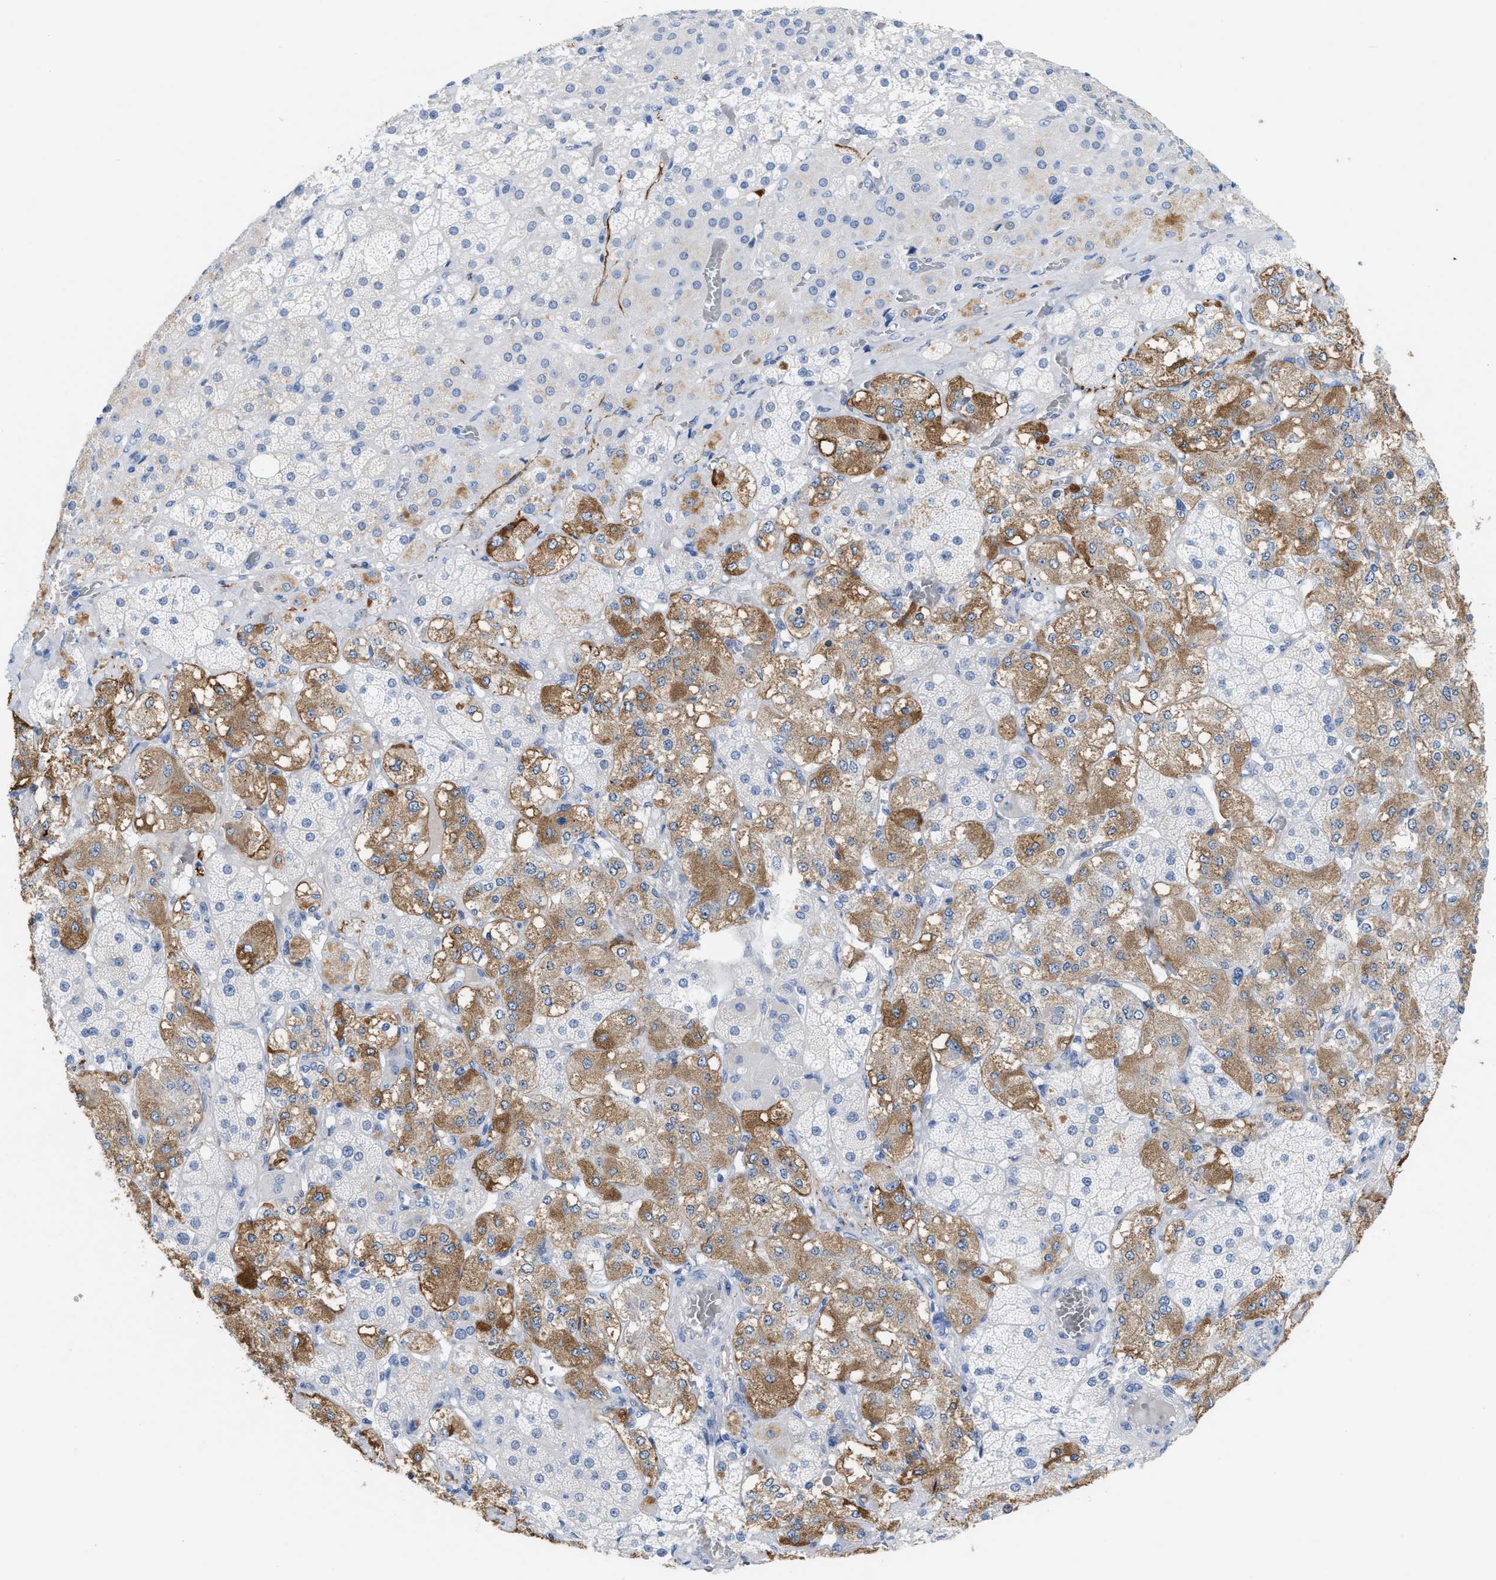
{"staining": {"intensity": "weak", "quantity": "25%-75%", "location": "cytoplasmic/membranous"}, "tissue": "adrenal gland", "cell_type": "Glandular cells", "image_type": "normal", "snomed": [{"axis": "morphology", "description": "Normal tissue, NOS"}, {"axis": "topography", "description": "Adrenal gland"}], "caption": "A low amount of weak cytoplasmic/membranous staining is identified in approximately 25%-75% of glandular cells in benign adrenal gland.", "gene": "ANKFN1", "patient": {"sex": "male", "age": 57}}